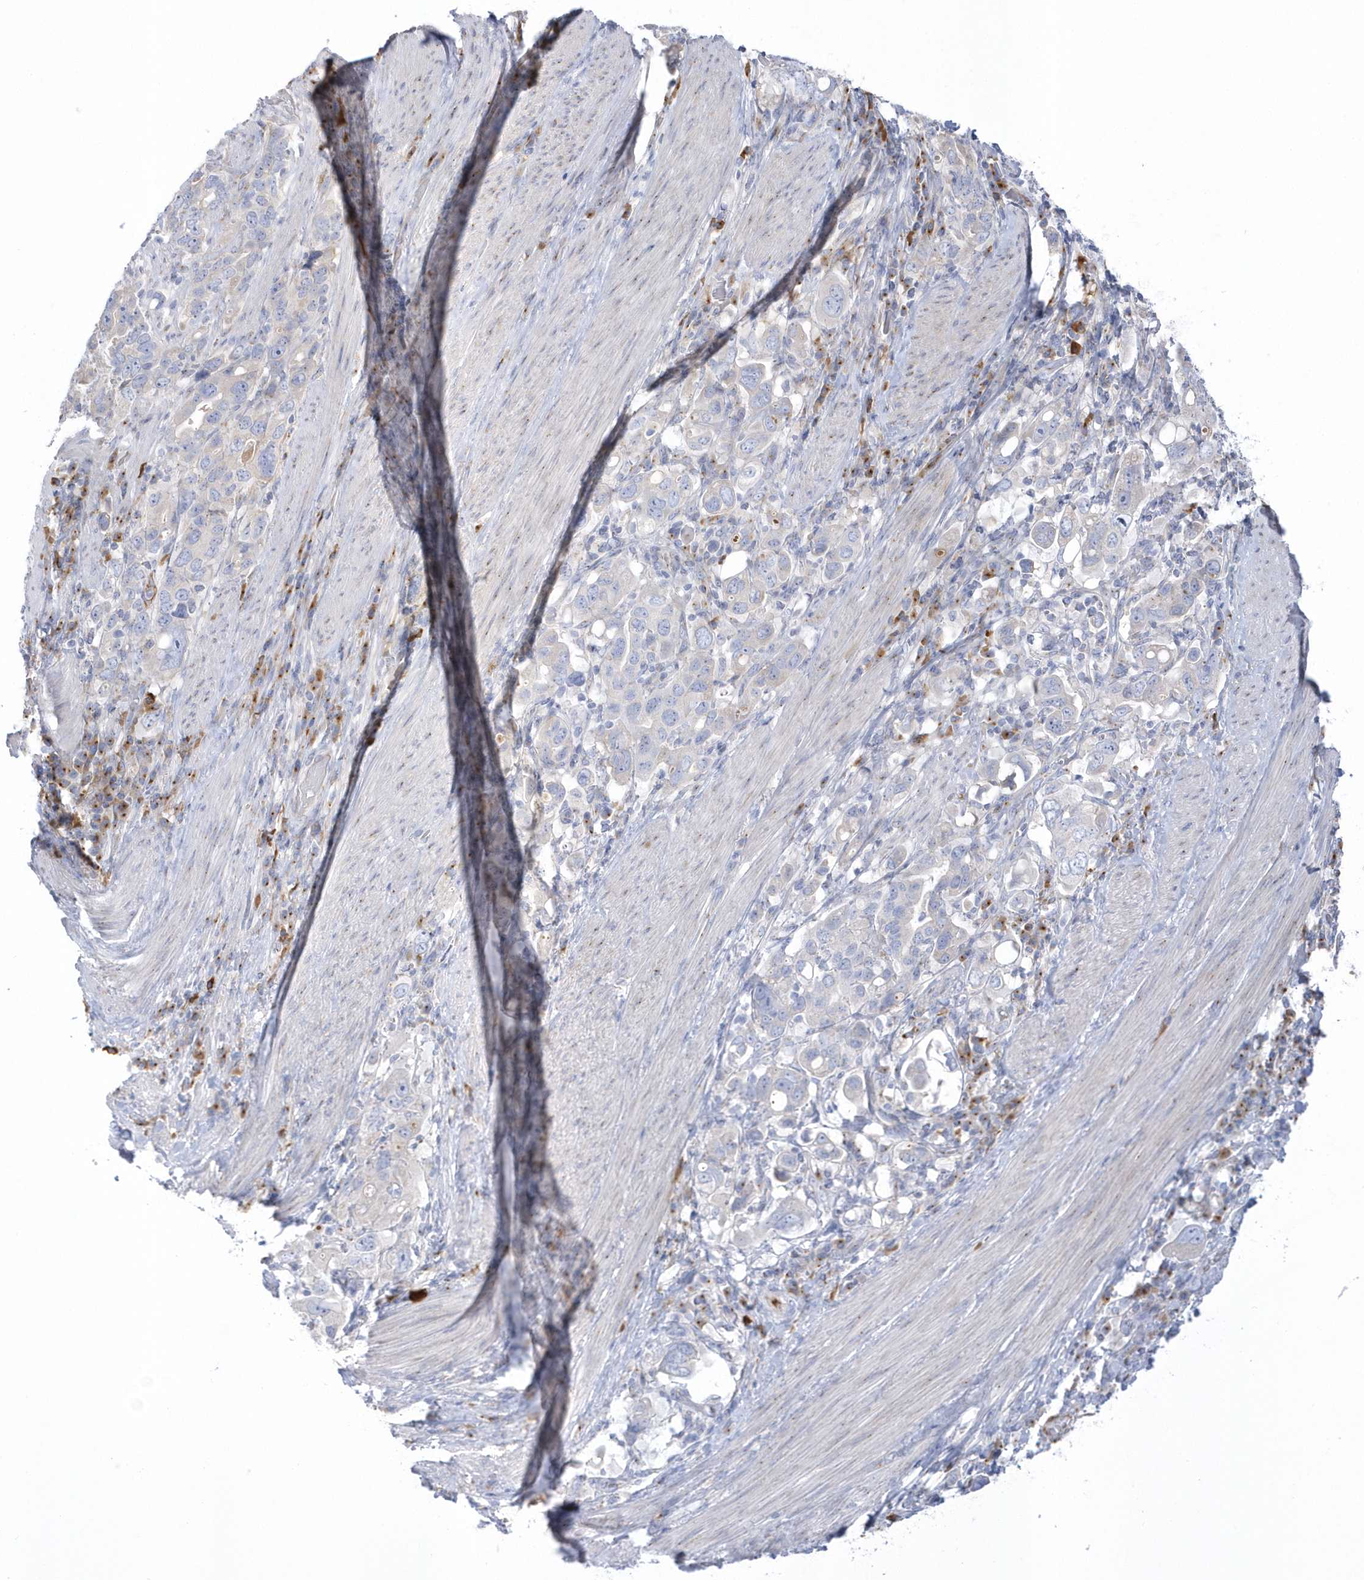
{"staining": {"intensity": "negative", "quantity": "none", "location": "none"}, "tissue": "stomach cancer", "cell_type": "Tumor cells", "image_type": "cancer", "snomed": [{"axis": "morphology", "description": "Adenocarcinoma, NOS"}, {"axis": "topography", "description": "Stomach, upper"}], "caption": "Protein analysis of adenocarcinoma (stomach) displays no significant positivity in tumor cells. The staining is performed using DAB (3,3'-diaminobenzidine) brown chromogen with nuclei counter-stained in using hematoxylin.", "gene": "SEMA3D", "patient": {"sex": "male", "age": 62}}